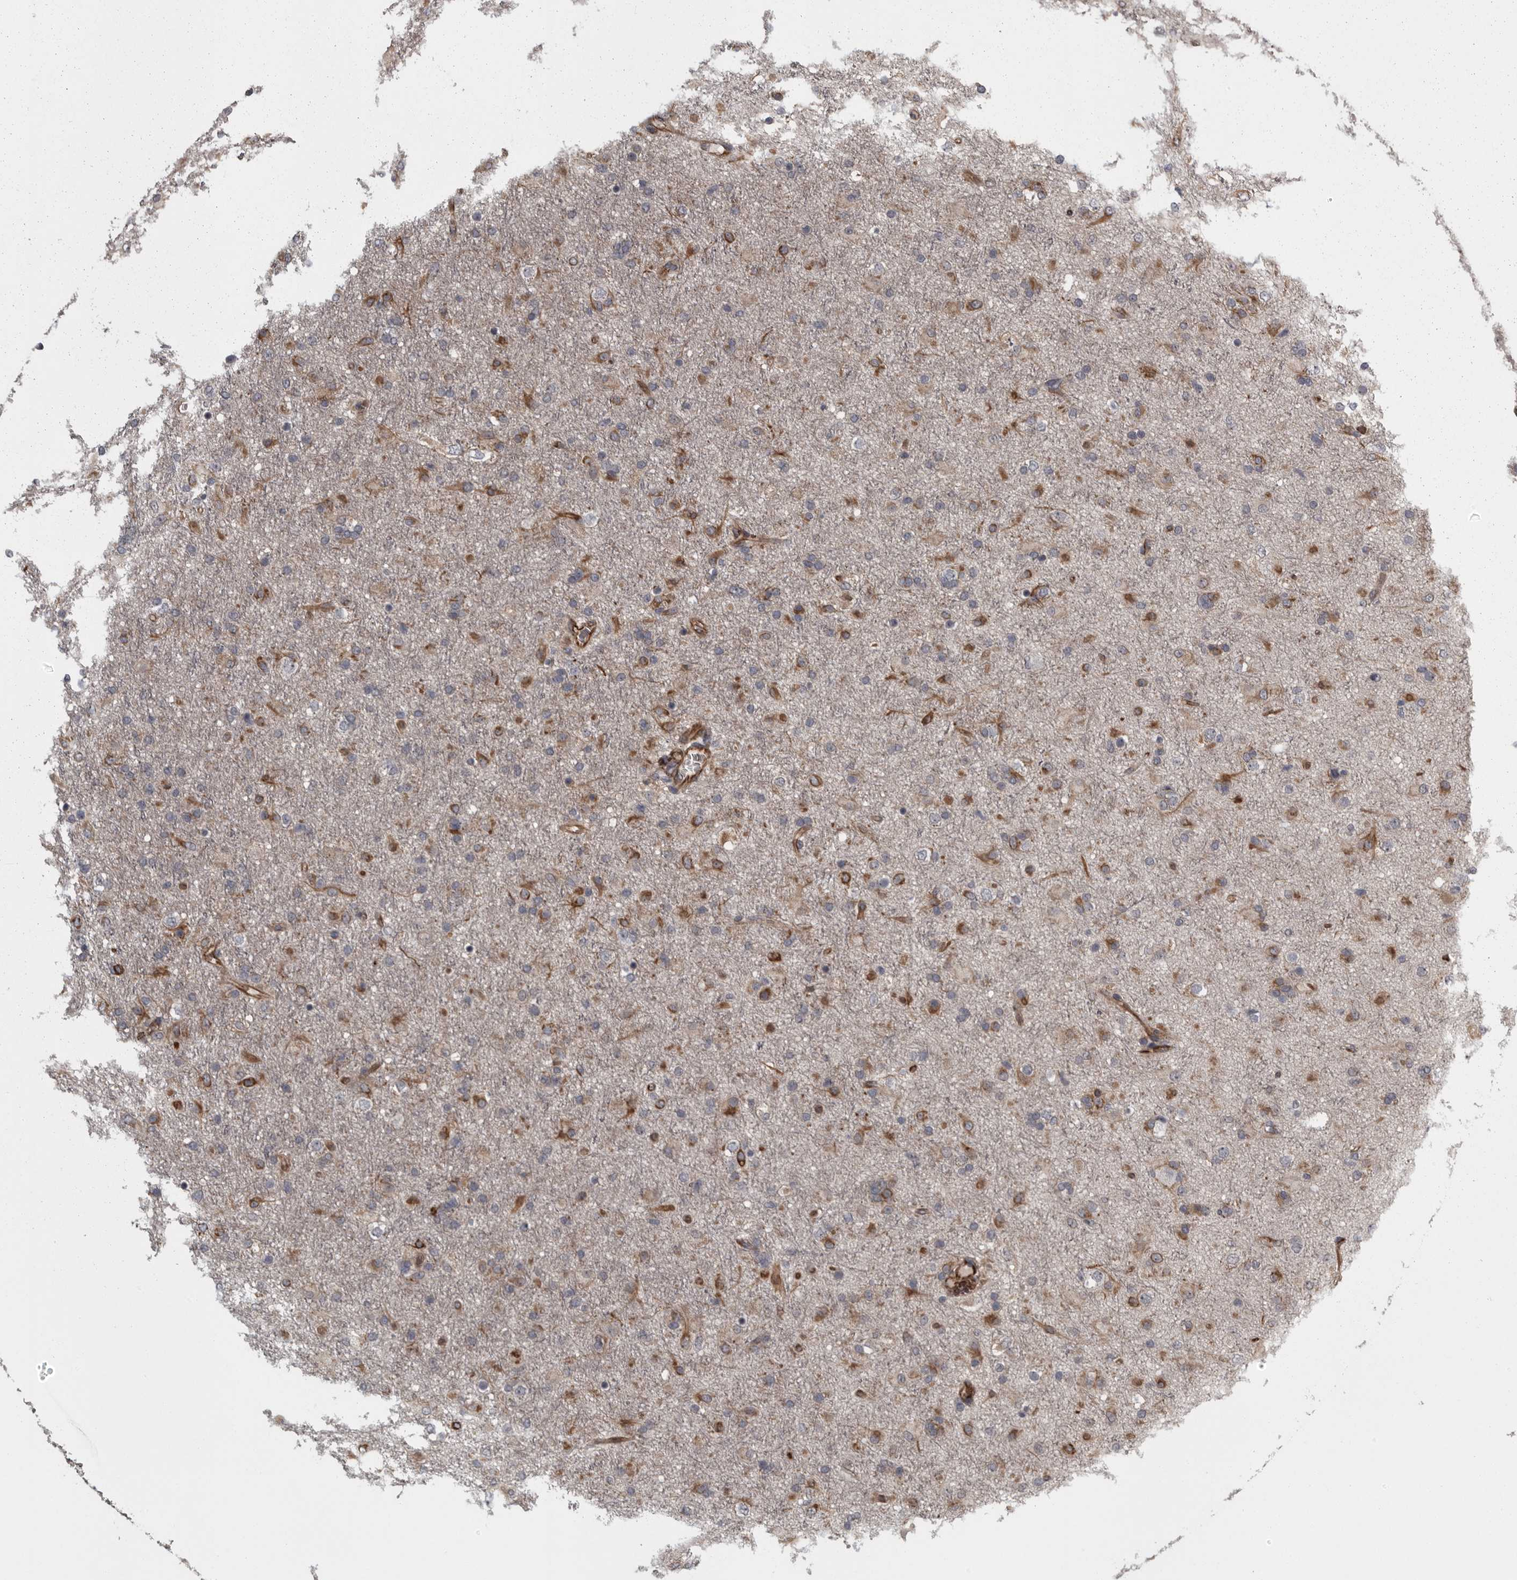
{"staining": {"intensity": "moderate", "quantity": "25%-75%", "location": "cytoplasmic/membranous"}, "tissue": "glioma", "cell_type": "Tumor cells", "image_type": "cancer", "snomed": [{"axis": "morphology", "description": "Glioma, malignant, Low grade"}, {"axis": "topography", "description": "Brain"}], "caption": "Brown immunohistochemical staining in human malignant glioma (low-grade) displays moderate cytoplasmic/membranous staining in about 25%-75% of tumor cells.", "gene": "FAAP100", "patient": {"sex": "male", "age": 65}}